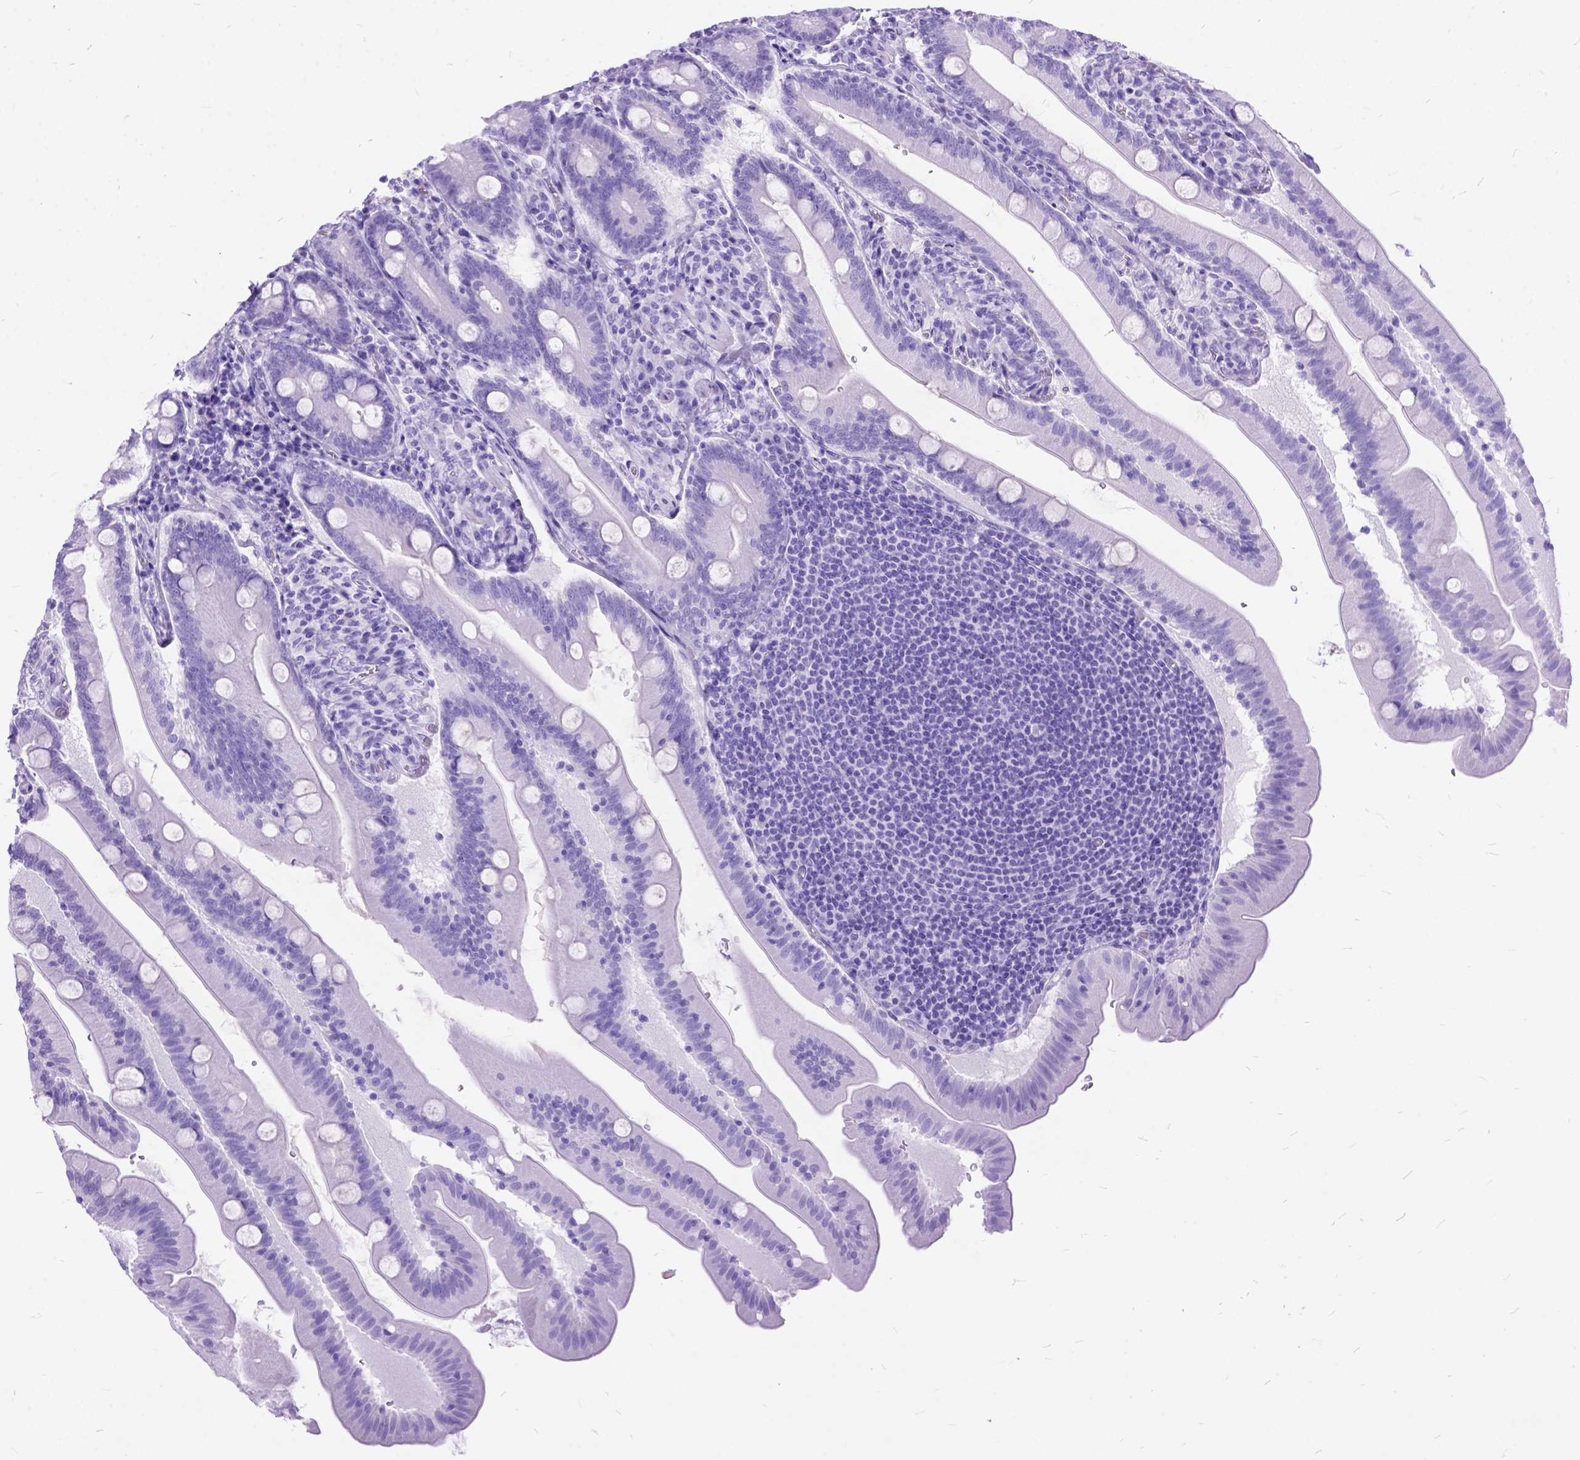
{"staining": {"intensity": "negative", "quantity": "none", "location": "none"}, "tissue": "small intestine", "cell_type": "Glandular cells", "image_type": "normal", "snomed": [{"axis": "morphology", "description": "Normal tissue, NOS"}, {"axis": "topography", "description": "Small intestine"}], "caption": "Immunohistochemistry (IHC) micrograph of unremarkable human small intestine stained for a protein (brown), which exhibits no staining in glandular cells.", "gene": "DNAH2", "patient": {"sex": "male", "age": 37}}